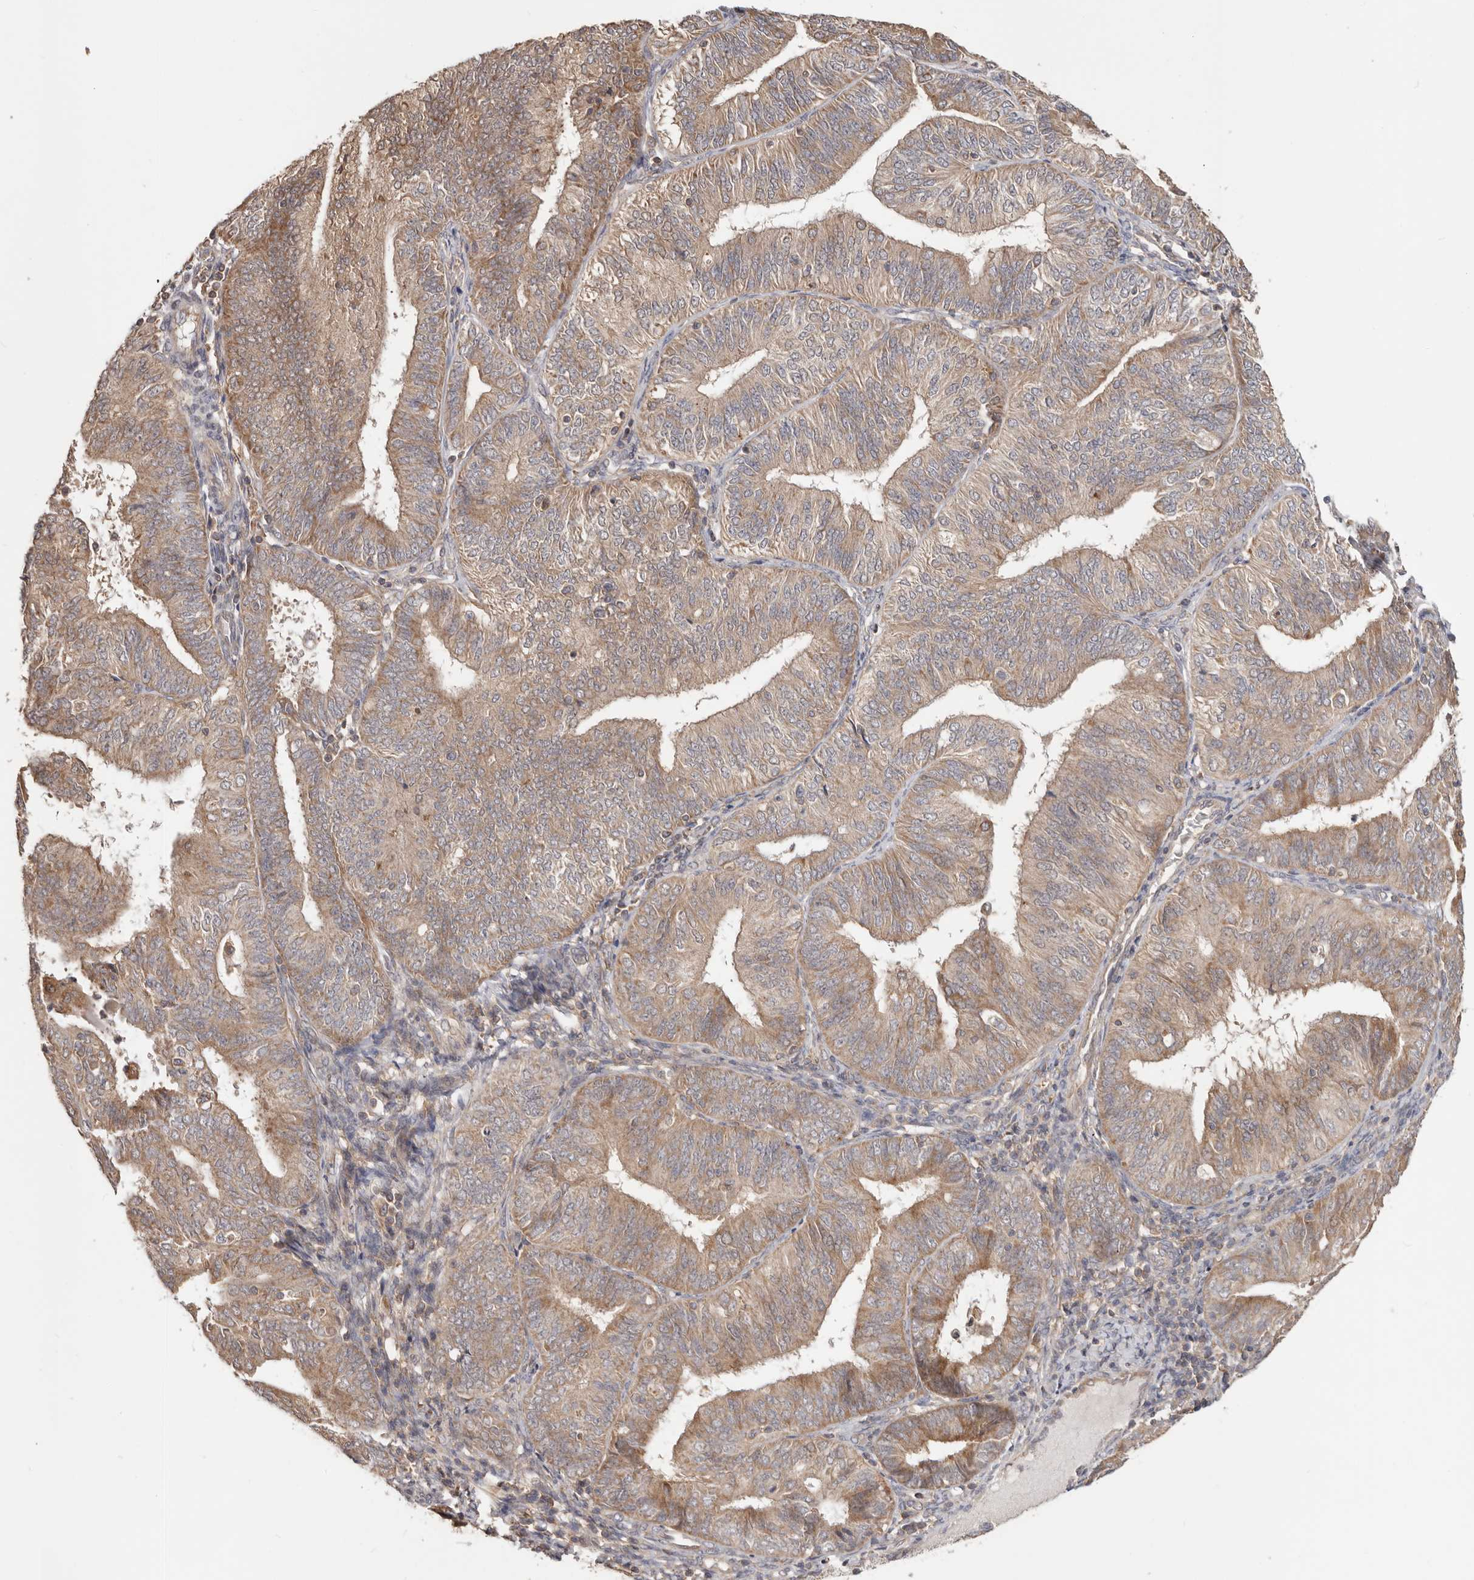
{"staining": {"intensity": "moderate", "quantity": ">75%", "location": "cytoplasmic/membranous"}, "tissue": "endometrial cancer", "cell_type": "Tumor cells", "image_type": "cancer", "snomed": [{"axis": "morphology", "description": "Adenocarcinoma, NOS"}, {"axis": "topography", "description": "Endometrium"}], "caption": "Endometrial adenocarcinoma stained for a protein (brown) shows moderate cytoplasmic/membranous positive staining in about >75% of tumor cells.", "gene": "LRP6", "patient": {"sex": "female", "age": 58}}